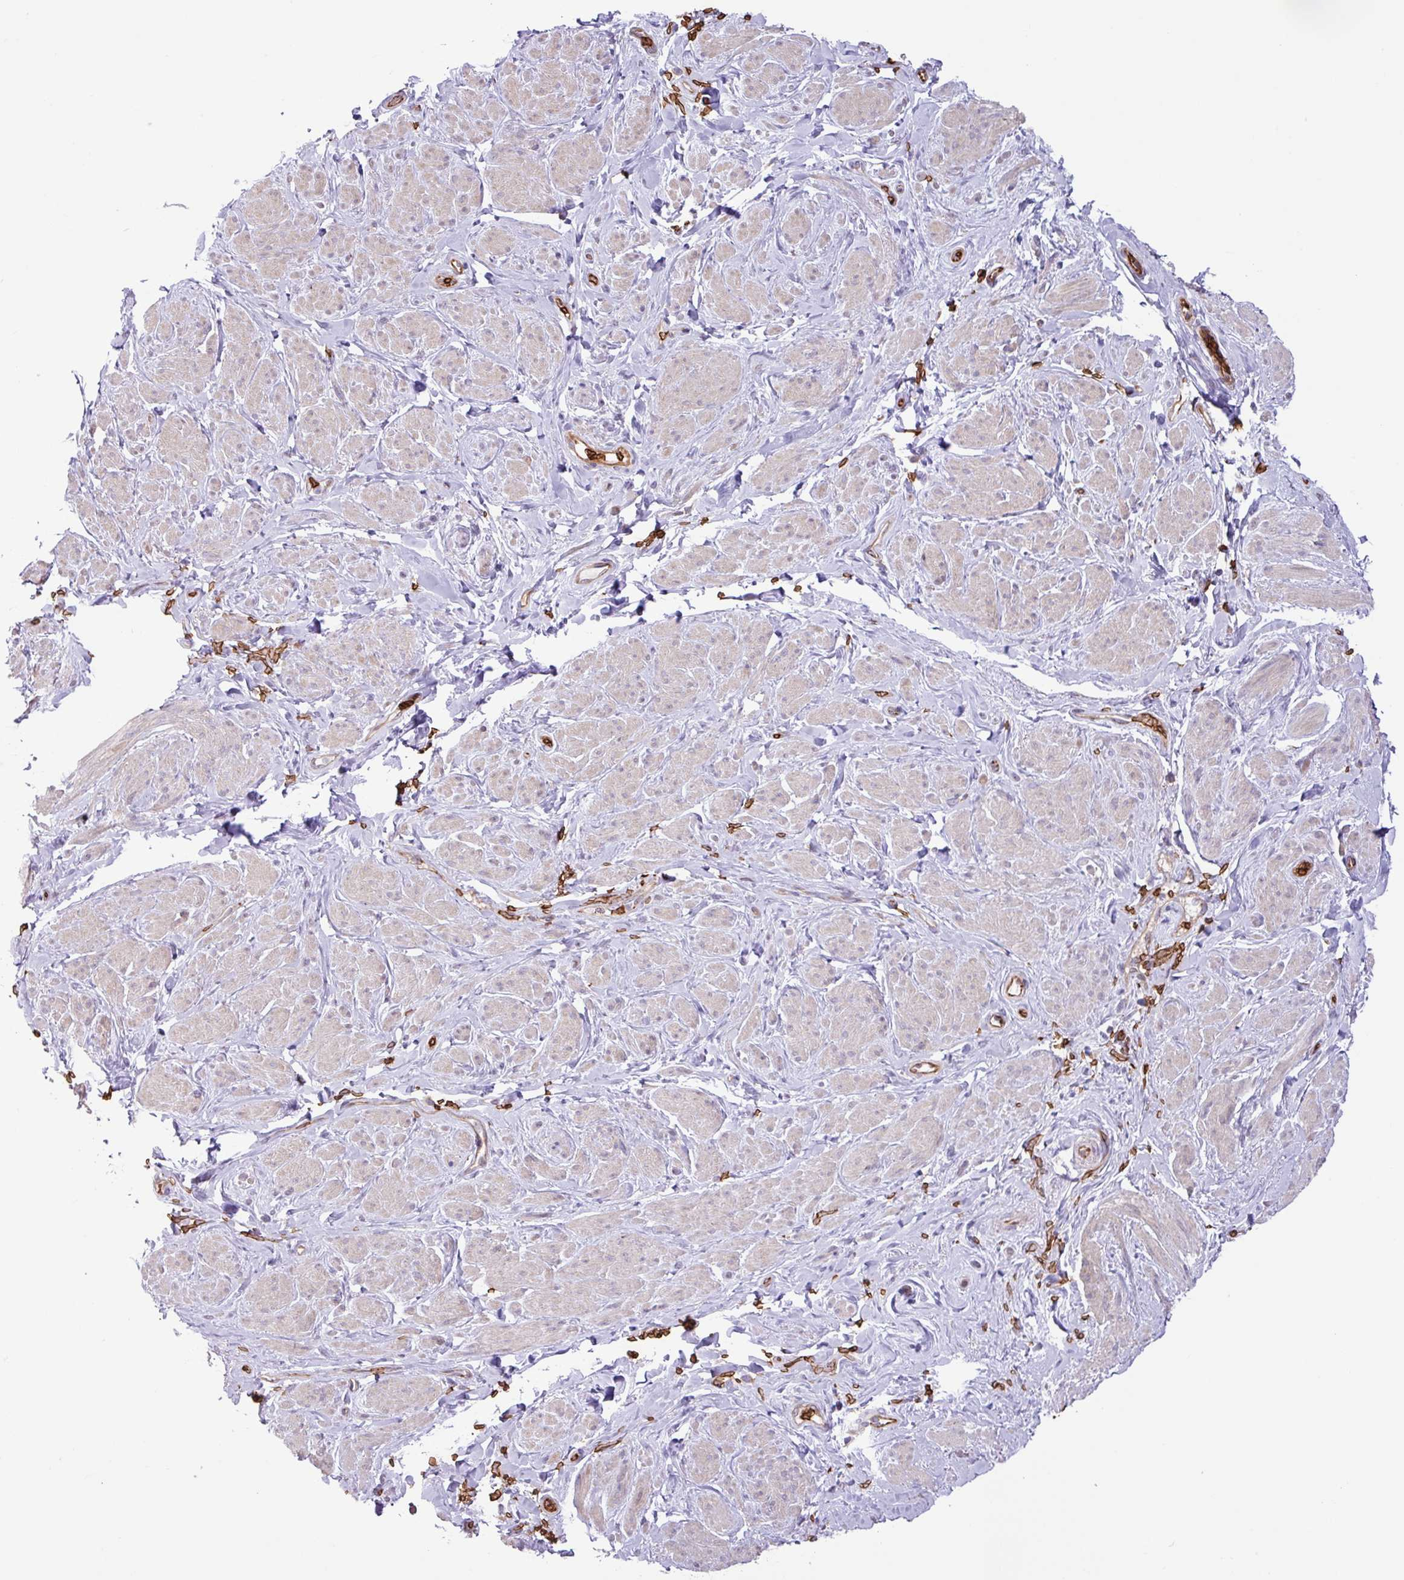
{"staining": {"intensity": "weak", "quantity": "<25%", "location": "cytoplasmic/membranous"}, "tissue": "smooth muscle", "cell_type": "Smooth muscle cells", "image_type": "normal", "snomed": [{"axis": "morphology", "description": "Normal tissue, NOS"}, {"axis": "topography", "description": "Smooth muscle"}, {"axis": "topography", "description": "Peripheral nerve tissue"}], "caption": "There is no significant positivity in smooth muscle cells of smooth muscle. The staining was performed using DAB (3,3'-diaminobenzidine) to visualize the protein expression in brown, while the nuclei were stained in blue with hematoxylin (Magnification: 20x).", "gene": "RAD21L1", "patient": {"sex": "male", "age": 69}}